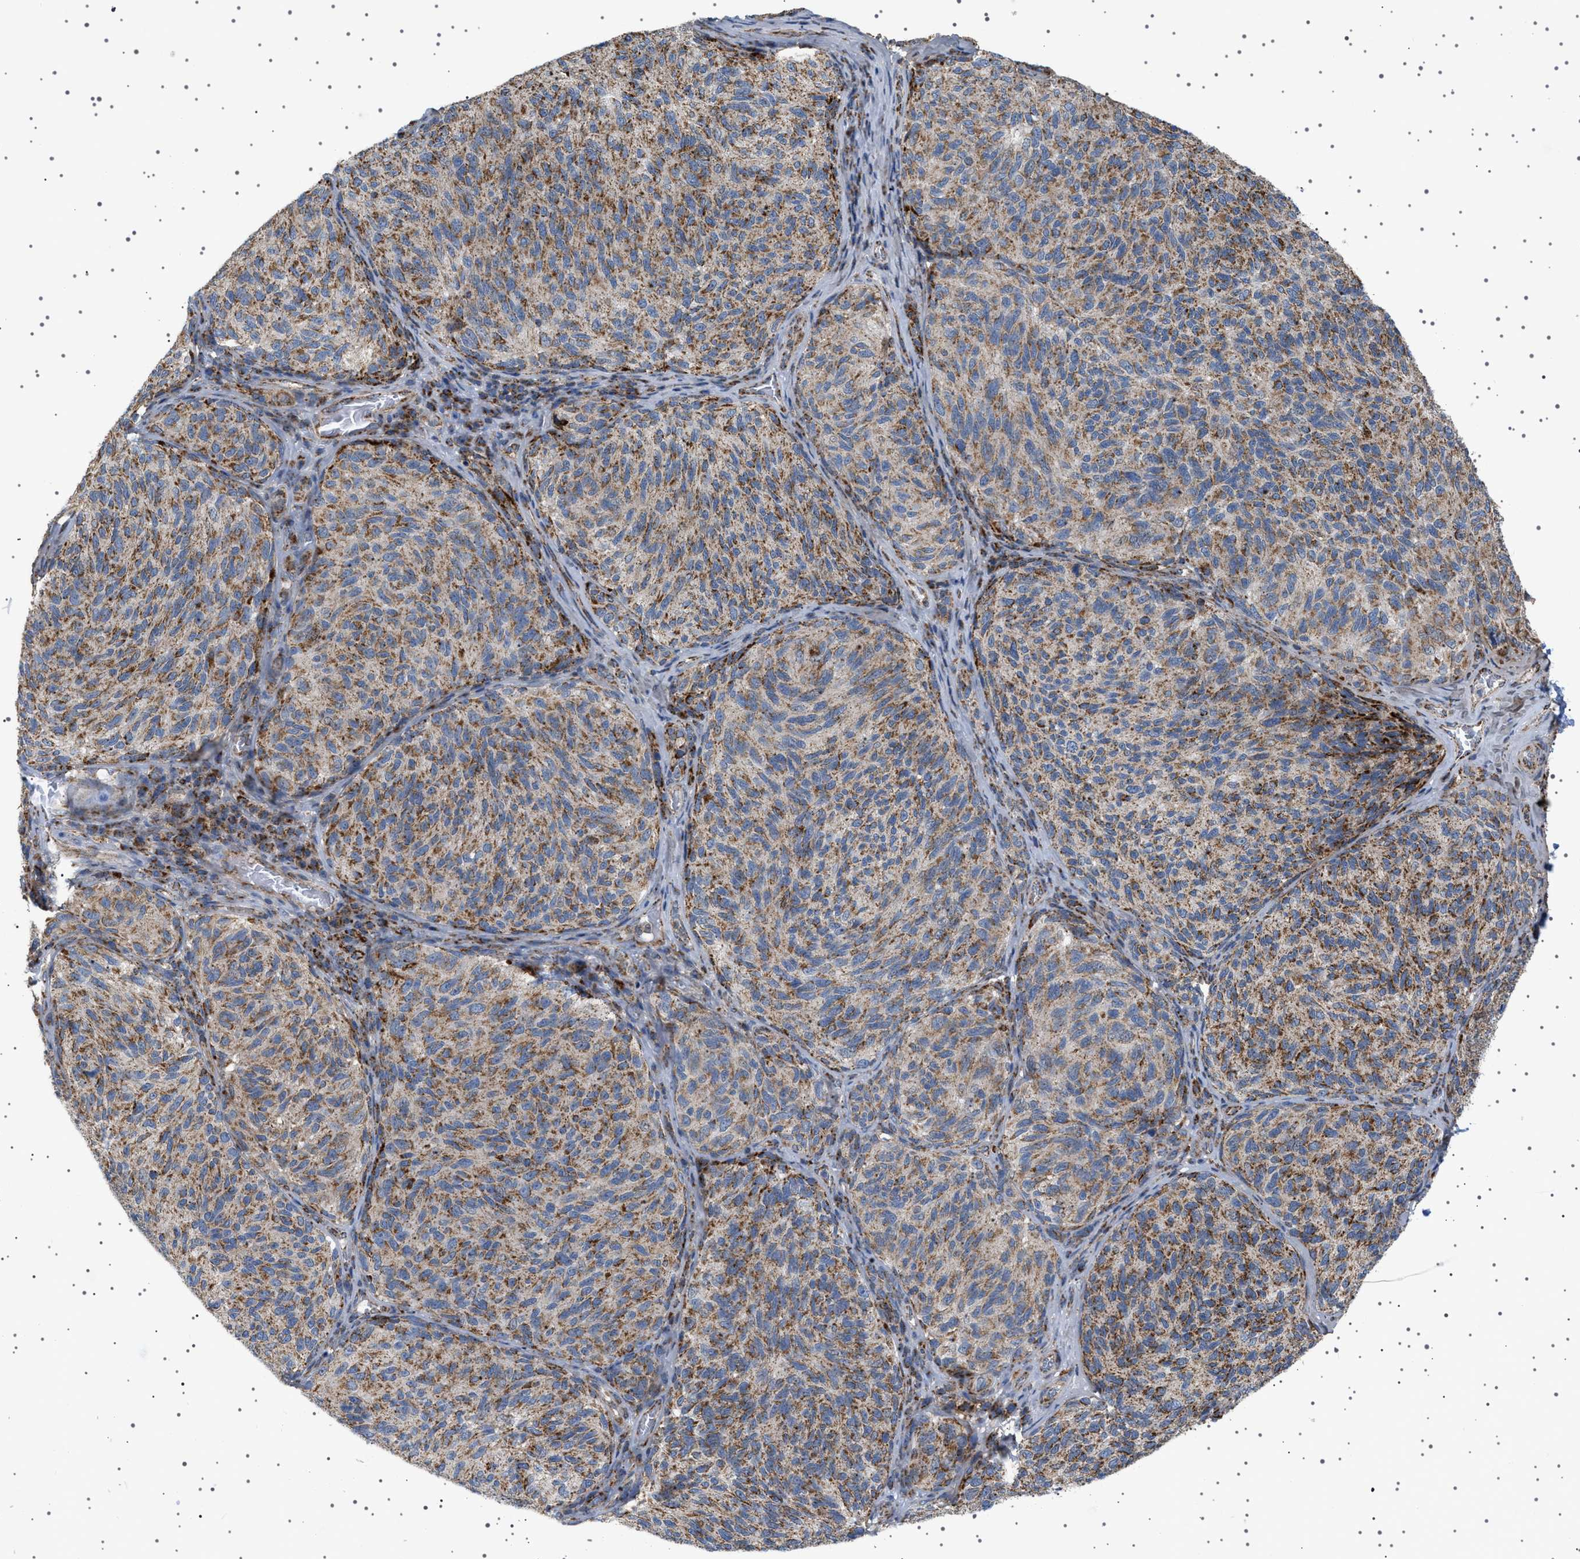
{"staining": {"intensity": "moderate", "quantity": ">75%", "location": "cytoplasmic/membranous"}, "tissue": "melanoma", "cell_type": "Tumor cells", "image_type": "cancer", "snomed": [{"axis": "morphology", "description": "Malignant melanoma, NOS"}, {"axis": "topography", "description": "Skin"}], "caption": "This is a photomicrograph of IHC staining of melanoma, which shows moderate staining in the cytoplasmic/membranous of tumor cells.", "gene": "UBXN8", "patient": {"sex": "female", "age": 73}}